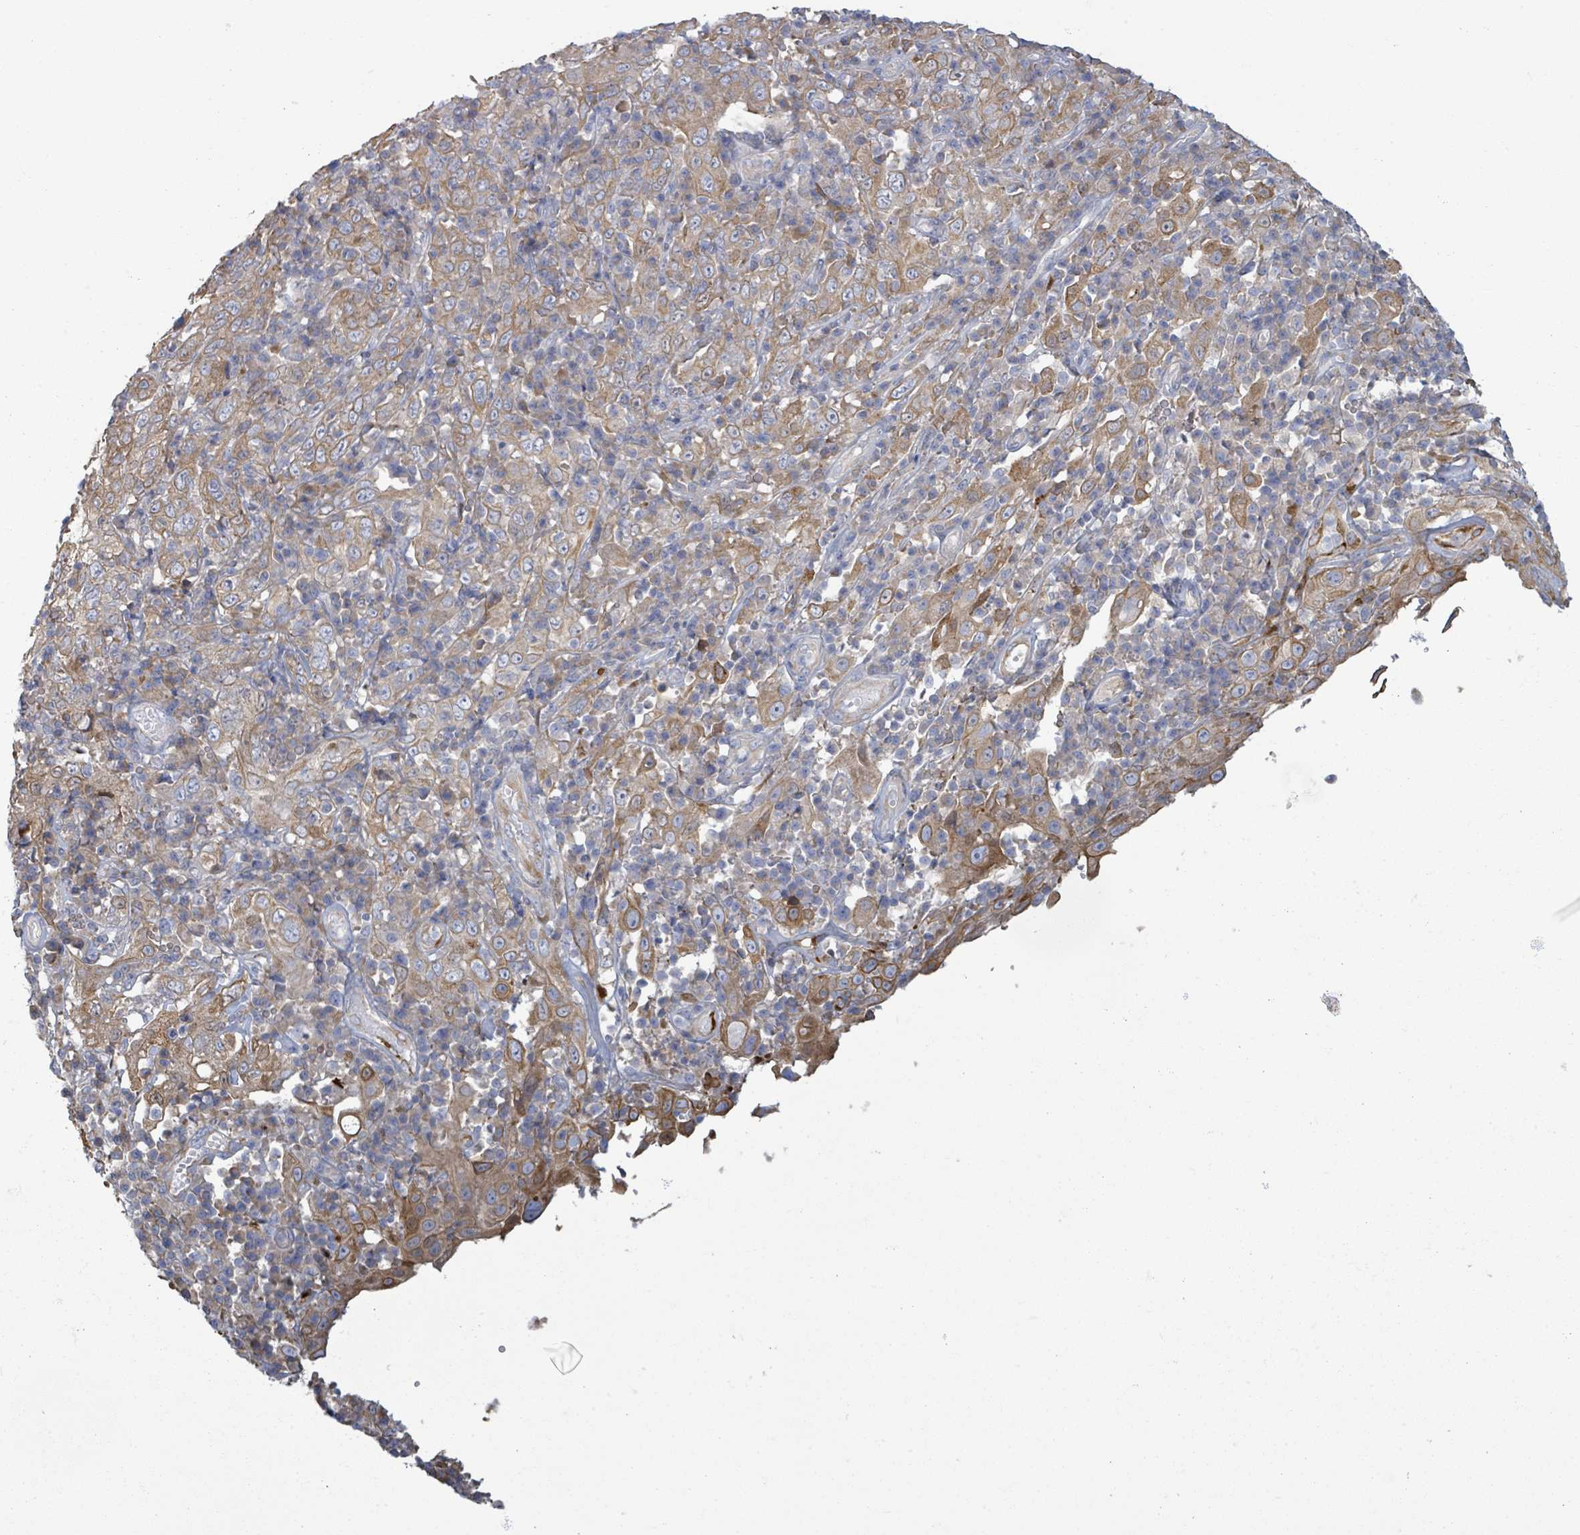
{"staining": {"intensity": "moderate", "quantity": ">75%", "location": "cytoplasmic/membranous"}, "tissue": "cervical cancer", "cell_type": "Tumor cells", "image_type": "cancer", "snomed": [{"axis": "morphology", "description": "Squamous cell carcinoma, NOS"}, {"axis": "topography", "description": "Cervix"}], "caption": "Protein expression analysis of cervical cancer shows moderate cytoplasmic/membranous expression in approximately >75% of tumor cells.", "gene": "COL13A1", "patient": {"sex": "female", "age": 46}}